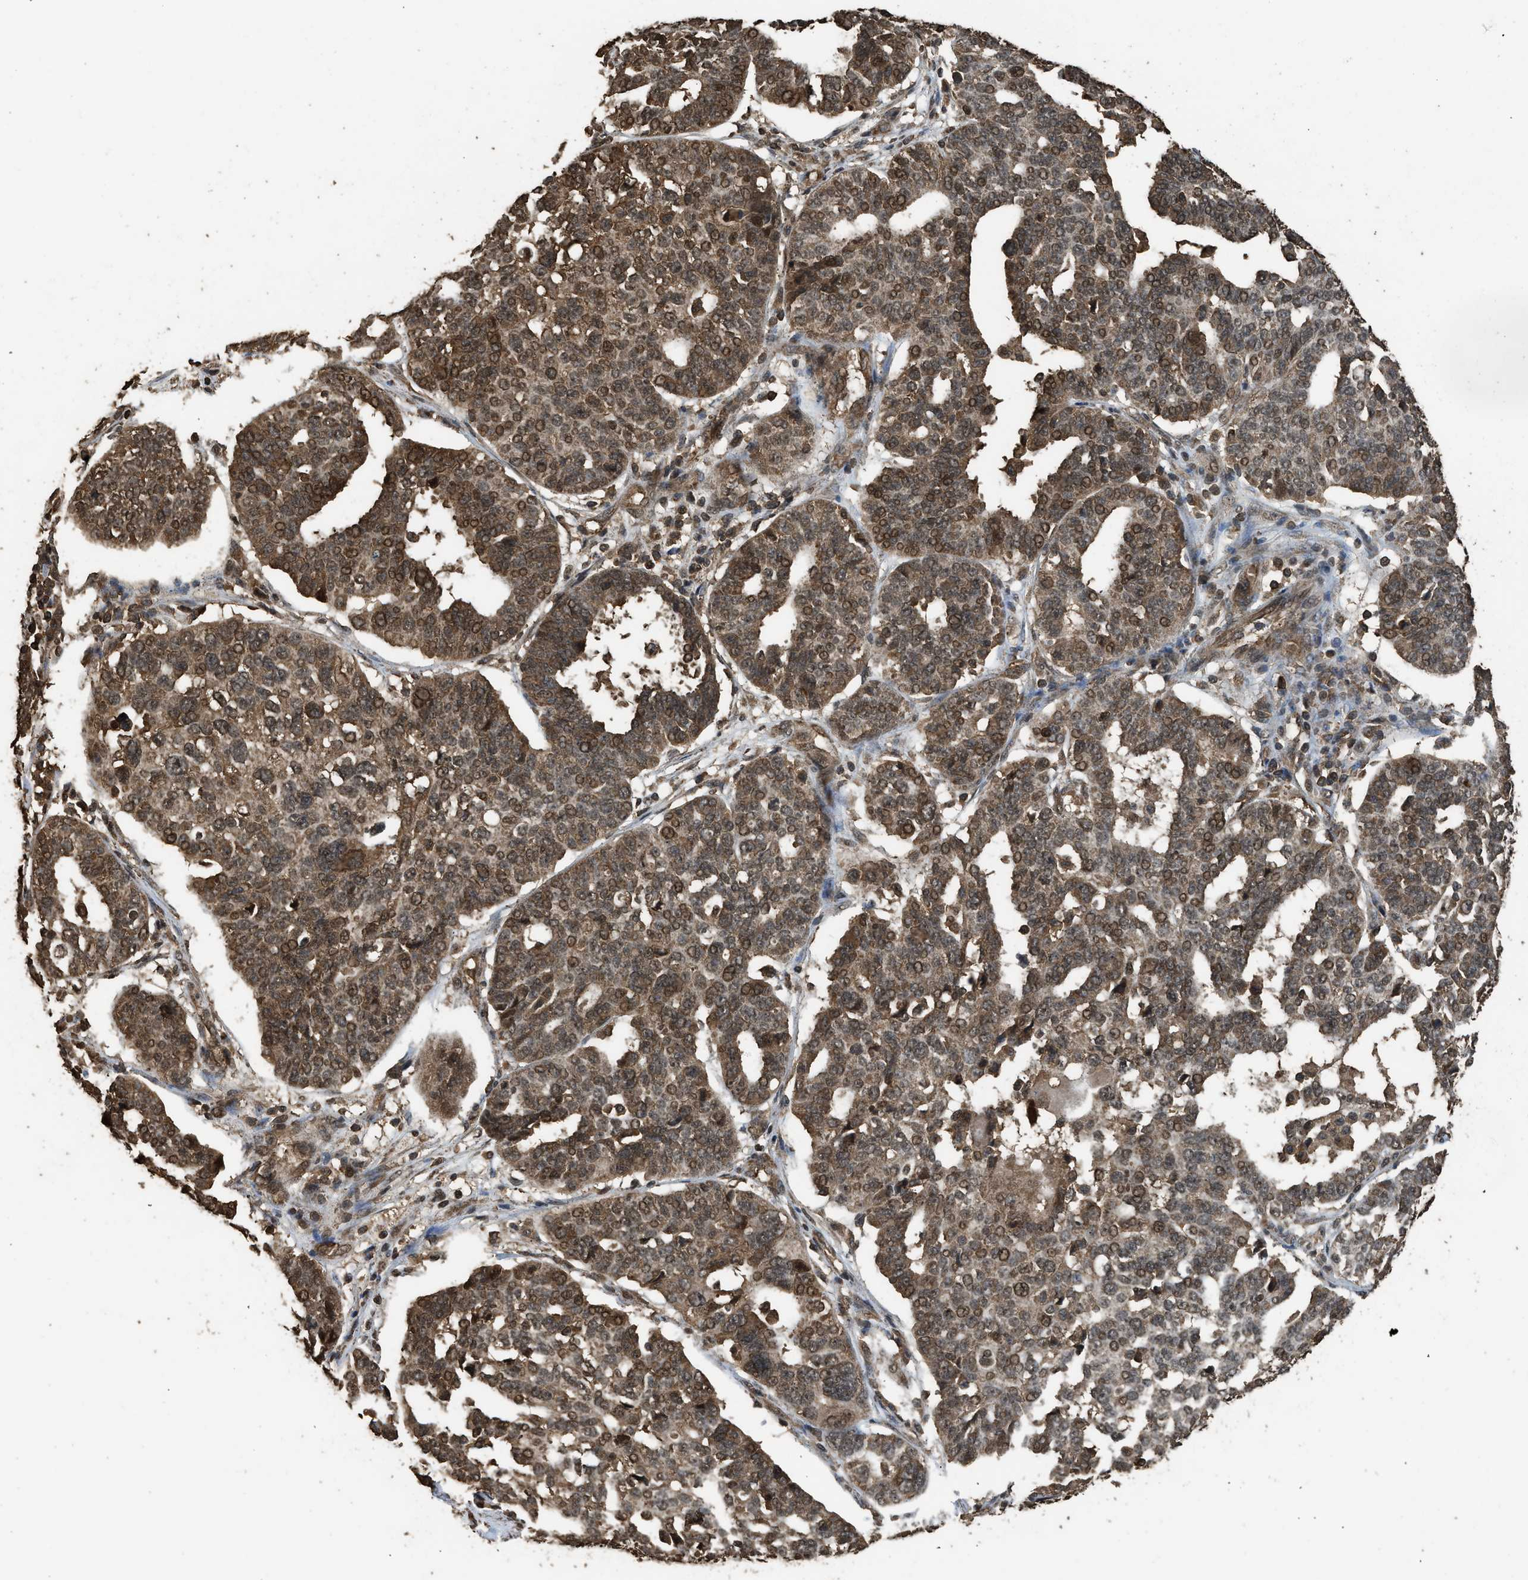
{"staining": {"intensity": "moderate", "quantity": ">75%", "location": "cytoplasmic/membranous,nuclear"}, "tissue": "ovarian cancer", "cell_type": "Tumor cells", "image_type": "cancer", "snomed": [{"axis": "morphology", "description": "Cystadenocarcinoma, serous, NOS"}, {"axis": "topography", "description": "Ovary"}], "caption": "Protein staining of ovarian serous cystadenocarcinoma tissue displays moderate cytoplasmic/membranous and nuclear staining in approximately >75% of tumor cells. (DAB IHC with brightfield microscopy, high magnification).", "gene": "MYBL2", "patient": {"sex": "female", "age": 59}}